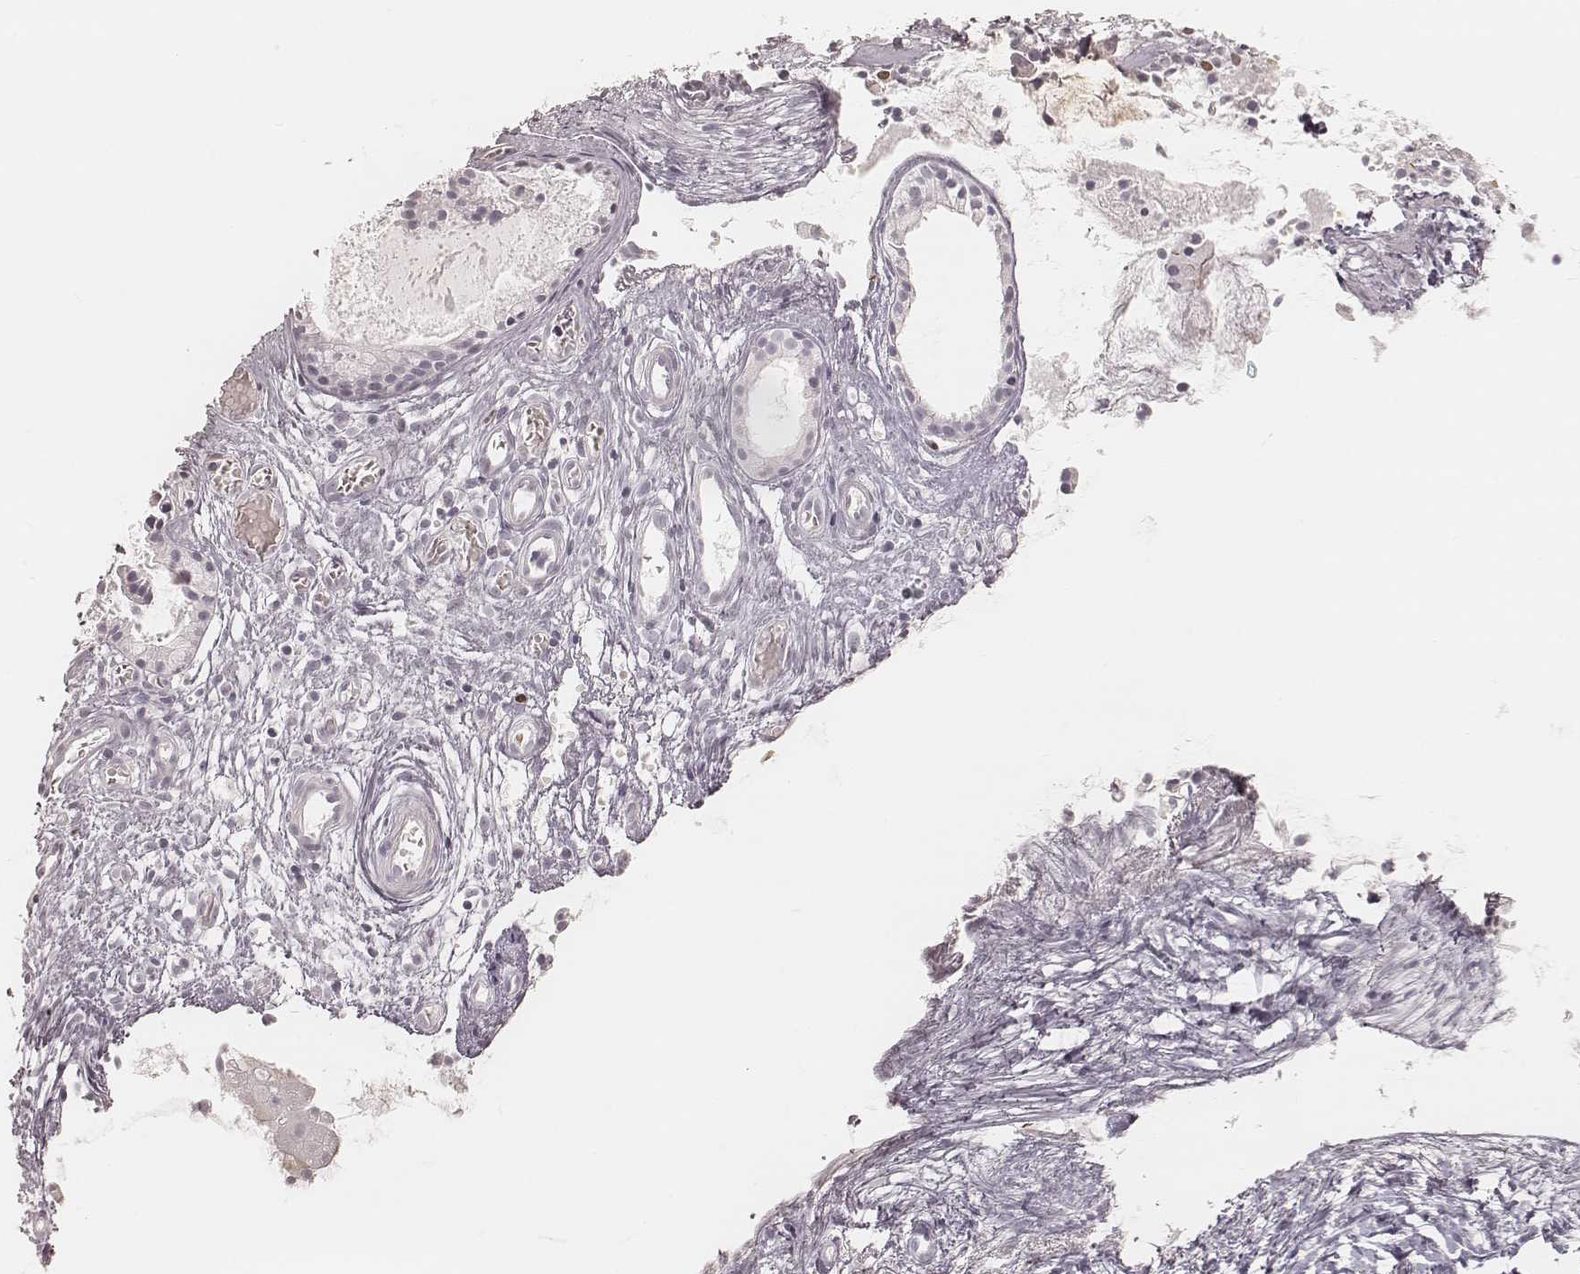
{"staining": {"intensity": "negative", "quantity": "none", "location": "none"}, "tissue": "nasopharynx", "cell_type": "Respiratory epithelial cells", "image_type": "normal", "snomed": [{"axis": "morphology", "description": "Normal tissue, NOS"}, {"axis": "topography", "description": "Nasopharynx"}], "caption": "An immunohistochemistry micrograph of benign nasopharynx is shown. There is no staining in respiratory epithelial cells of nasopharynx.", "gene": "TEX37", "patient": {"sex": "male", "age": 31}}